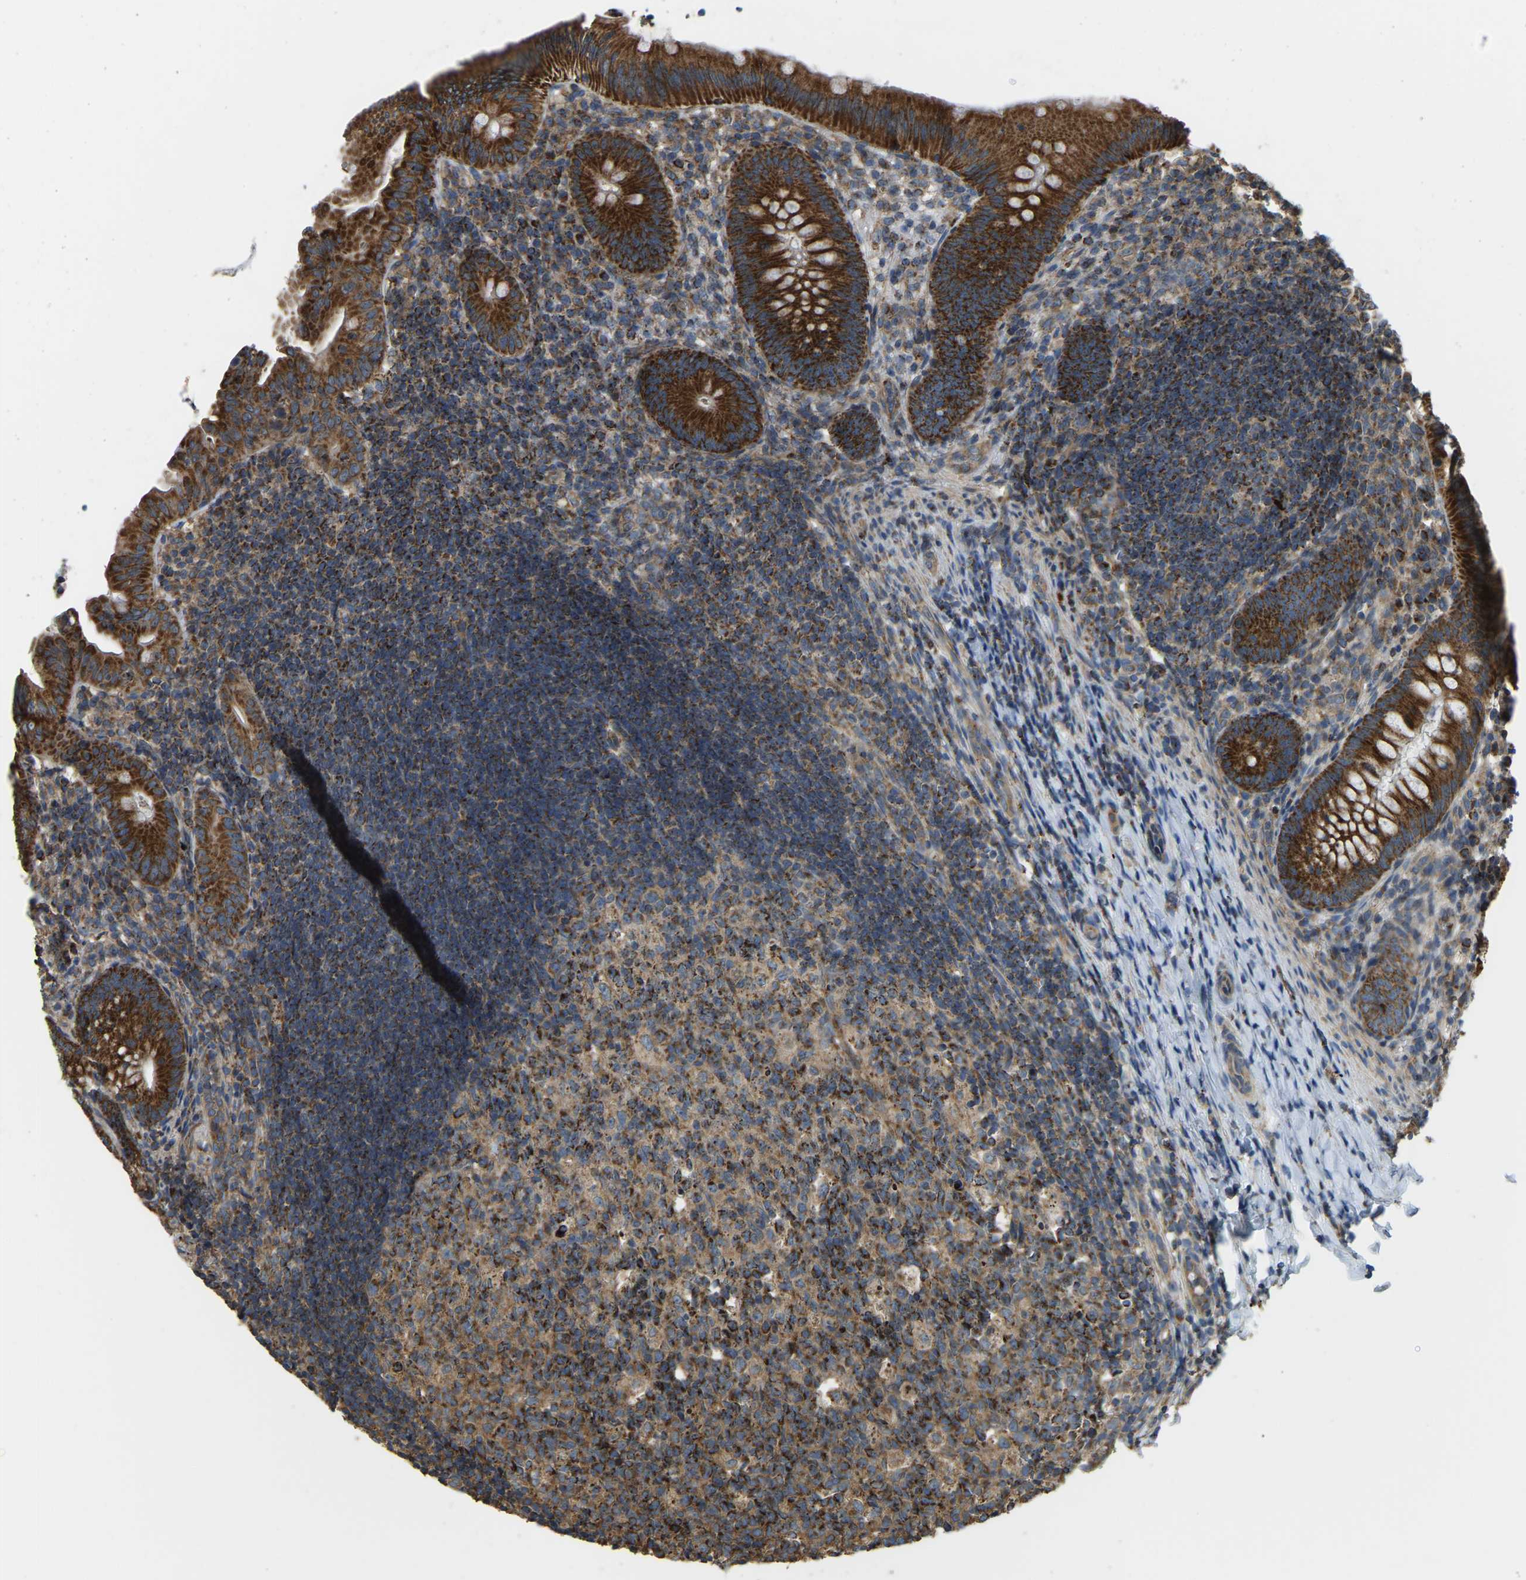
{"staining": {"intensity": "strong", "quantity": ">75%", "location": "cytoplasmic/membranous"}, "tissue": "appendix", "cell_type": "Glandular cells", "image_type": "normal", "snomed": [{"axis": "morphology", "description": "Normal tissue, NOS"}, {"axis": "topography", "description": "Appendix"}], "caption": "A brown stain shows strong cytoplasmic/membranous positivity of a protein in glandular cells of normal human appendix. (brown staining indicates protein expression, while blue staining denotes nuclei).", "gene": "PSMD7", "patient": {"sex": "male", "age": 1}}